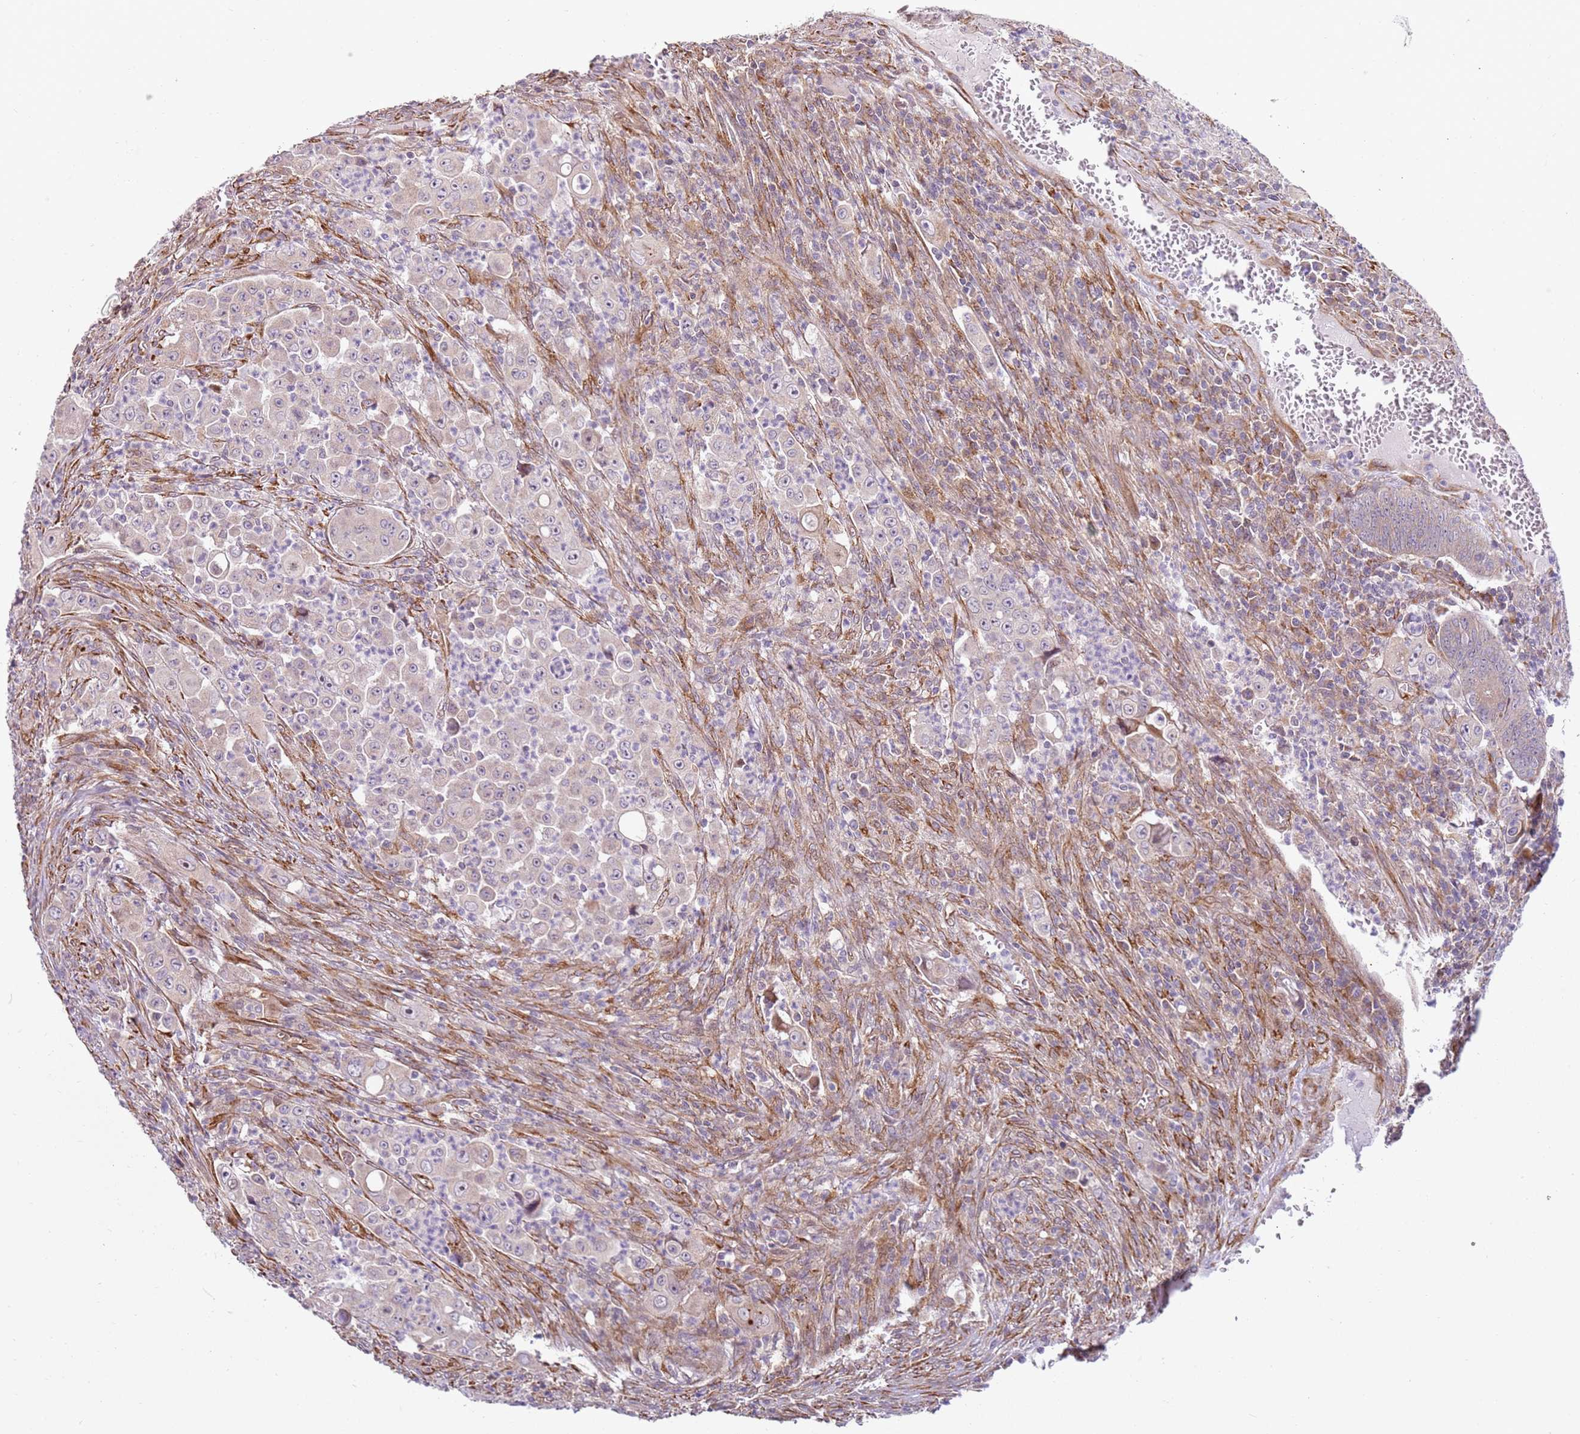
{"staining": {"intensity": "weak", "quantity": "<25%", "location": "cytoplasmic/membranous"}, "tissue": "colorectal cancer", "cell_type": "Tumor cells", "image_type": "cancer", "snomed": [{"axis": "morphology", "description": "Adenocarcinoma, NOS"}, {"axis": "topography", "description": "Colon"}], "caption": "Immunohistochemistry of human colorectal adenocarcinoma reveals no expression in tumor cells. (Stains: DAB immunohistochemistry (IHC) with hematoxylin counter stain, Microscopy: brightfield microscopy at high magnification).", "gene": "GRAP", "patient": {"sex": "male", "age": 51}}